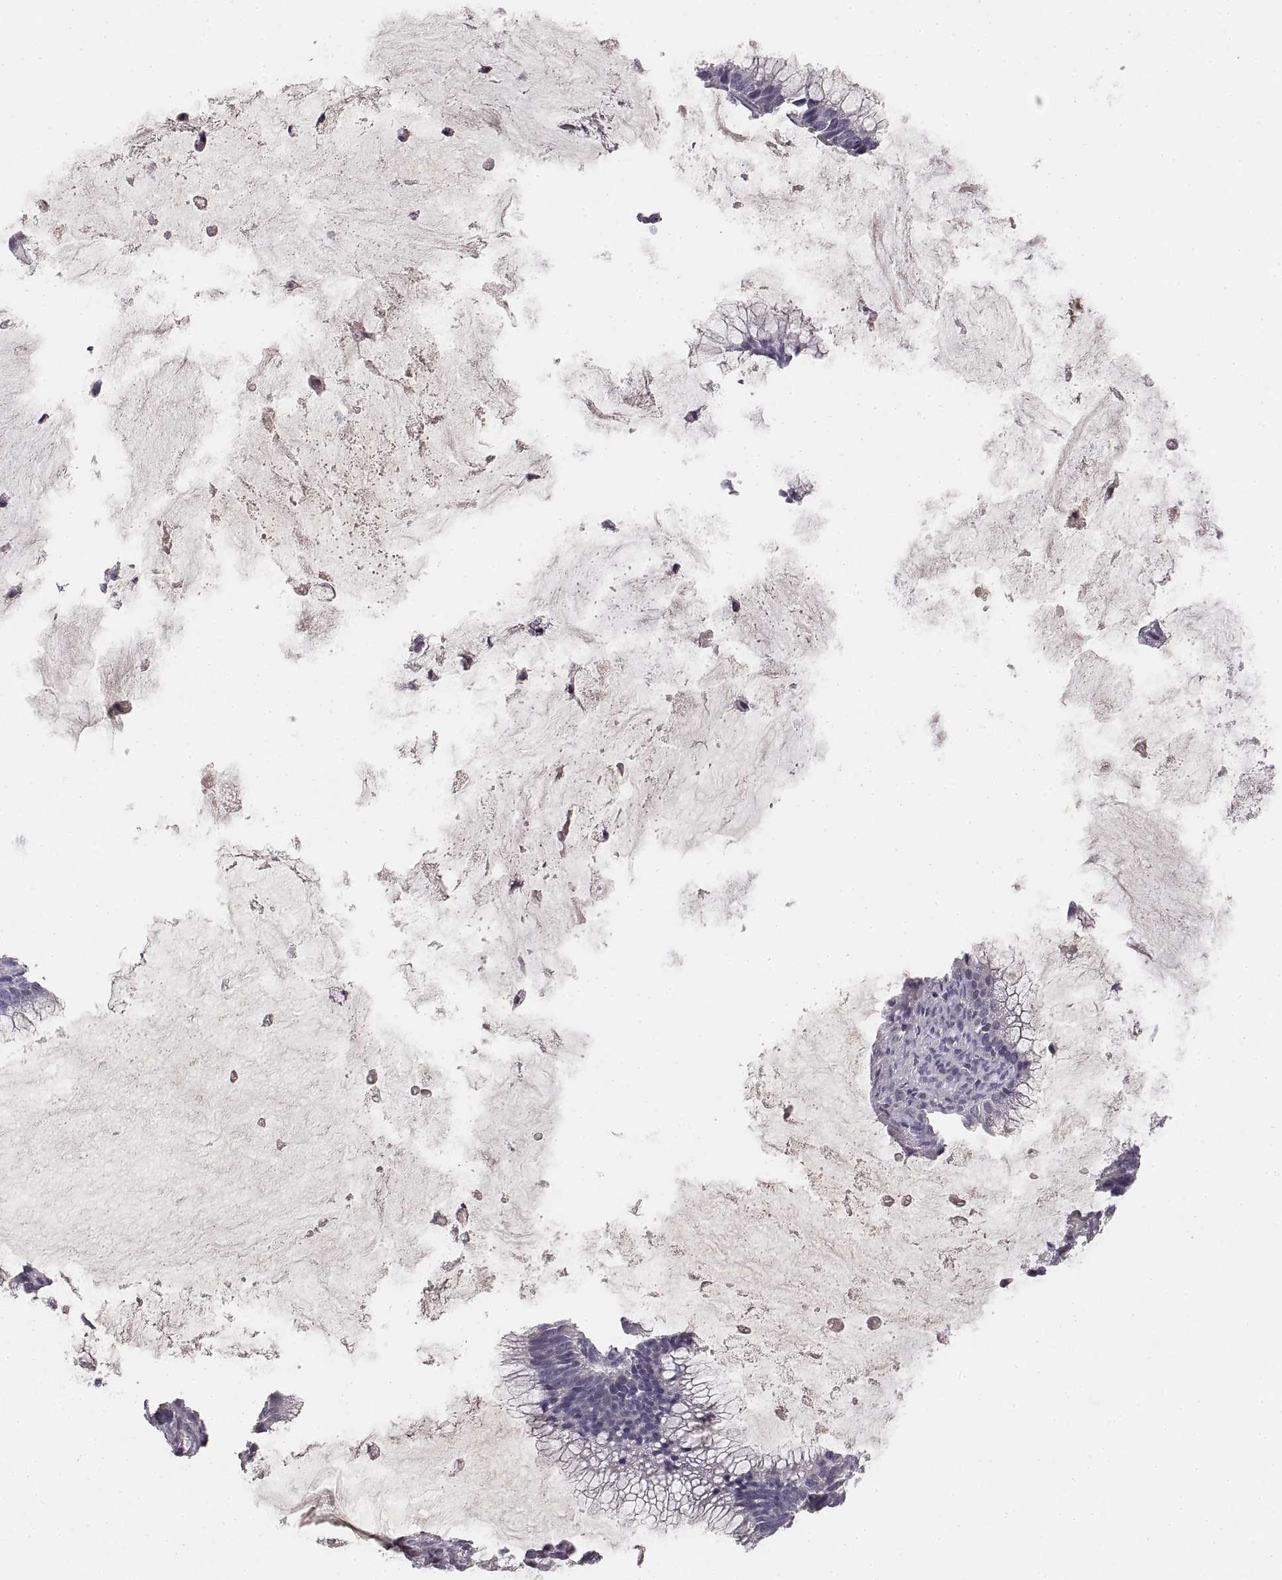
{"staining": {"intensity": "negative", "quantity": "none", "location": "none"}, "tissue": "ovarian cancer", "cell_type": "Tumor cells", "image_type": "cancer", "snomed": [{"axis": "morphology", "description": "Cystadenocarcinoma, mucinous, NOS"}, {"axis": "topography", "description": "Ovary"}], "caption": "Tumor cells show no significant protein expression in ovarian cancer.", "gene": "RUNDC3A", "patient": {"sex": "female", "age": 38}}